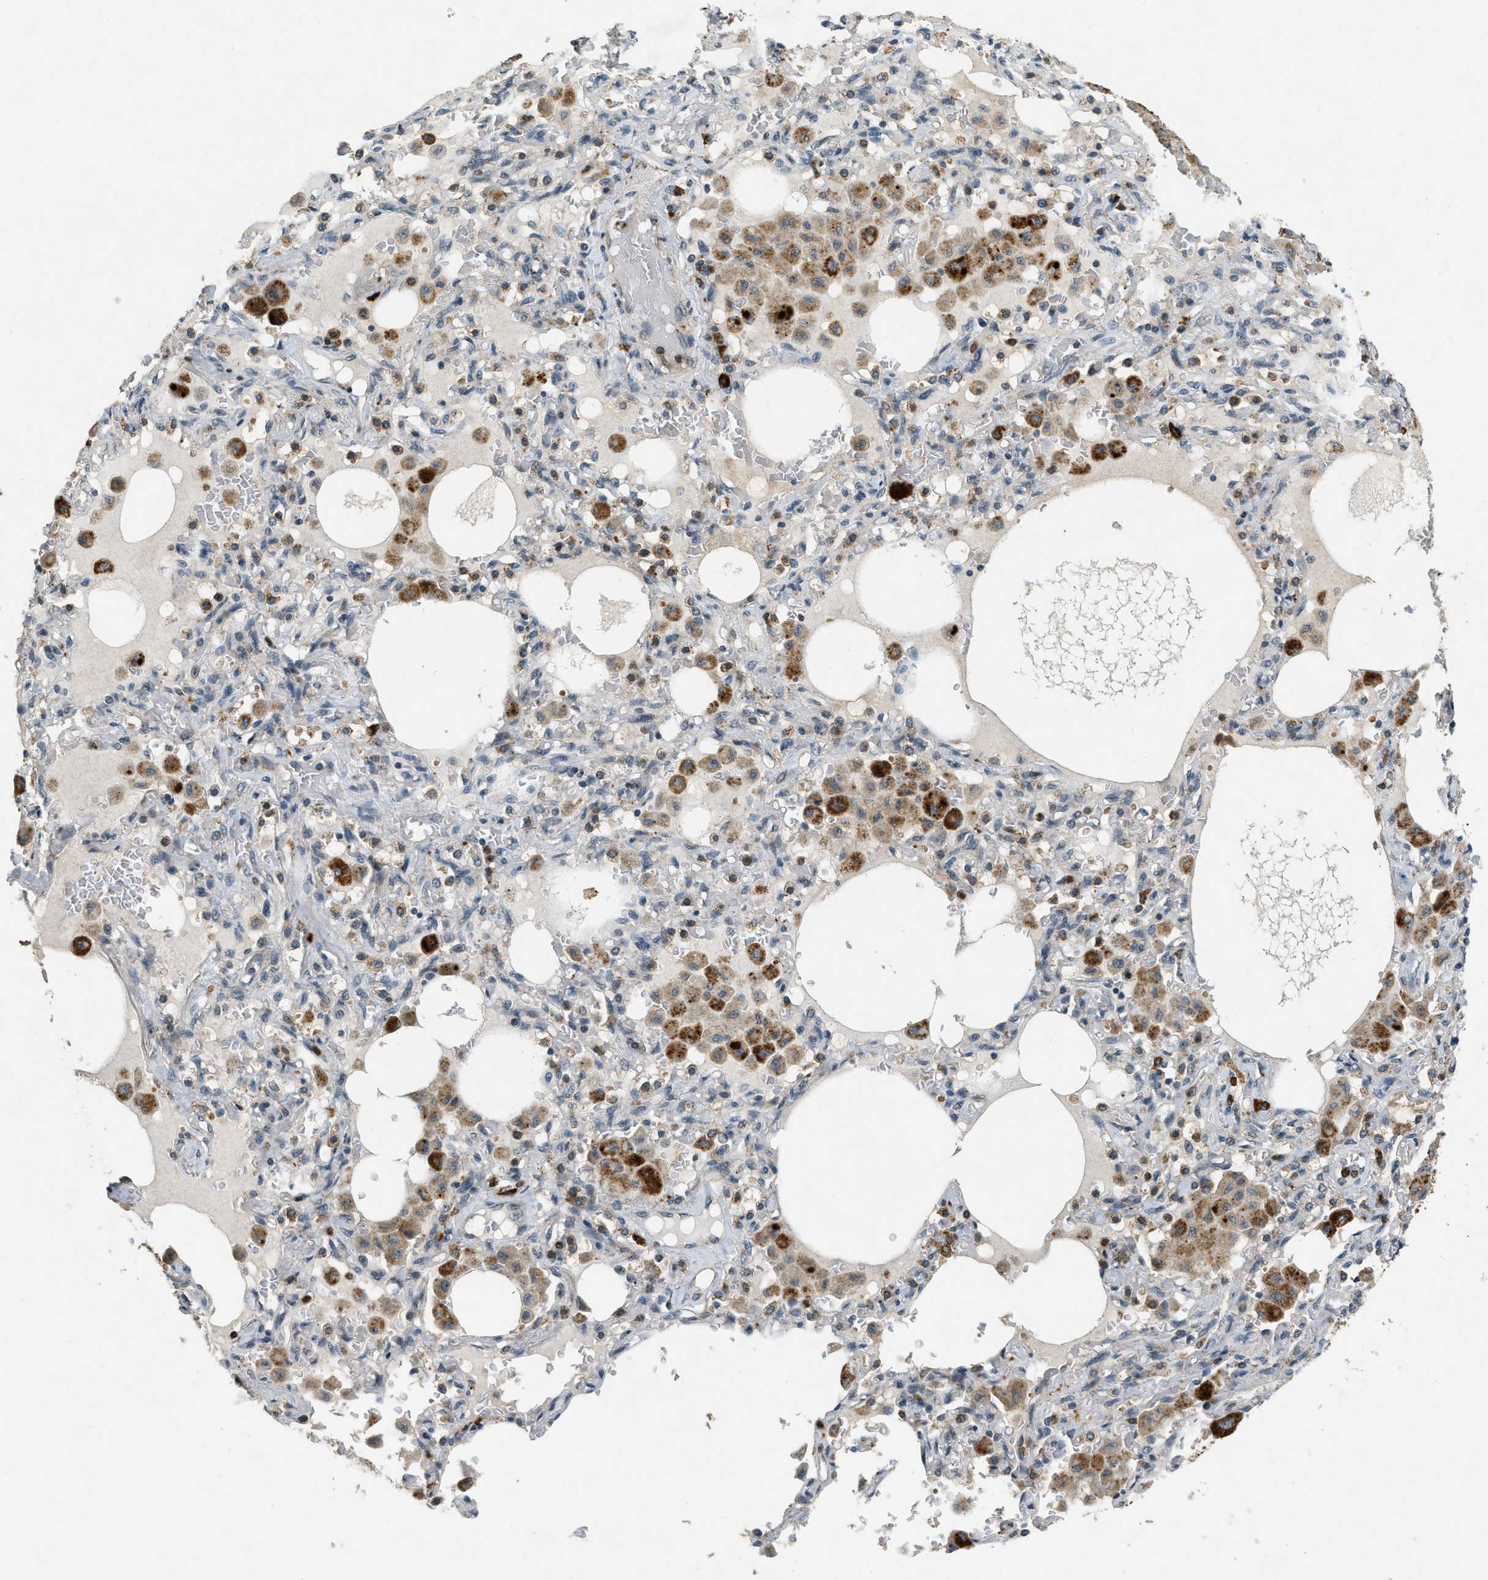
{"staining": {"intensity": "negative", "quantity": "none", "location": "none"}, "tissue": "lung cancer", "cell_type": "Tumor cells", "image_type": "cancer", "snomed": [{"axis": "morphology", "description": "Squamous cell carcinoma, NOS"}, {"axis": "topography", "description": "Lung"}], "caption": "Immunohistochemistry (IHC) of squamous cell carcinoma (lung) shows no staining in tumor cells. (DAB immunohistochemistry, high magnification).", "gene": "RAB3D", "patient": {"sex": "female", "age": 47}}